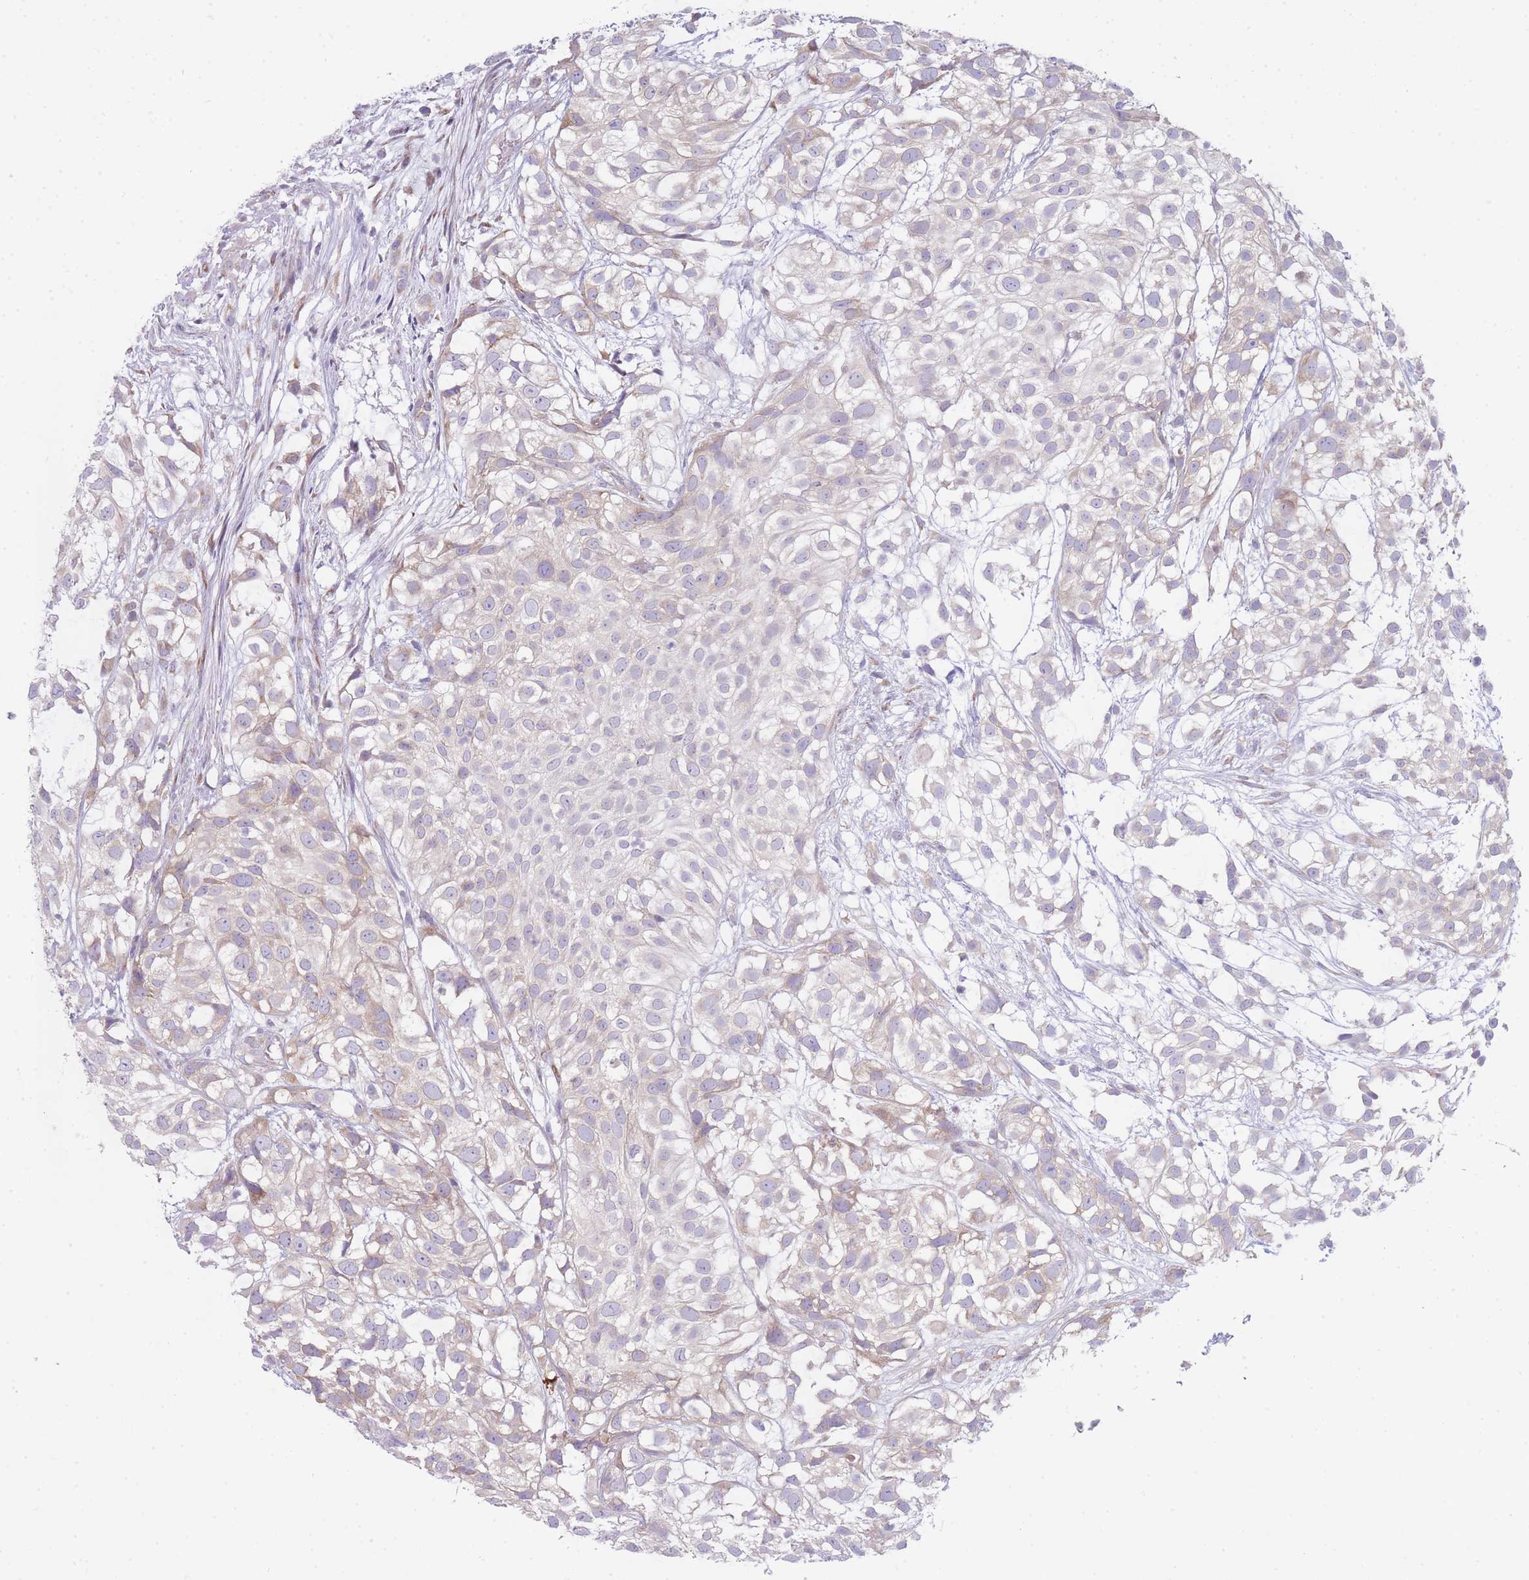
{"staining": {"intensity": "weak", "quantity": "25%-75%", "location": "cytoplasmic/membranous"}, "tissue": "urothelial cancer", "cell_type": "Tumor cells", "image_type": "cancer", "snomed": [{"axis": "morphology", "description": "Urothelial carcinoma, High grade"}, {"axis": "topography", "description": "Urinary bladder"}], "caption": "Immunohistochemistry (IHC) (DAB) staining of urothelial cancer exhibits weak cytoplasmic/membranous protein staining in approximately 25%-75% of tumor cells.", "gene": "OR5L2", "patient": {"sex": "male", "age": 56}}